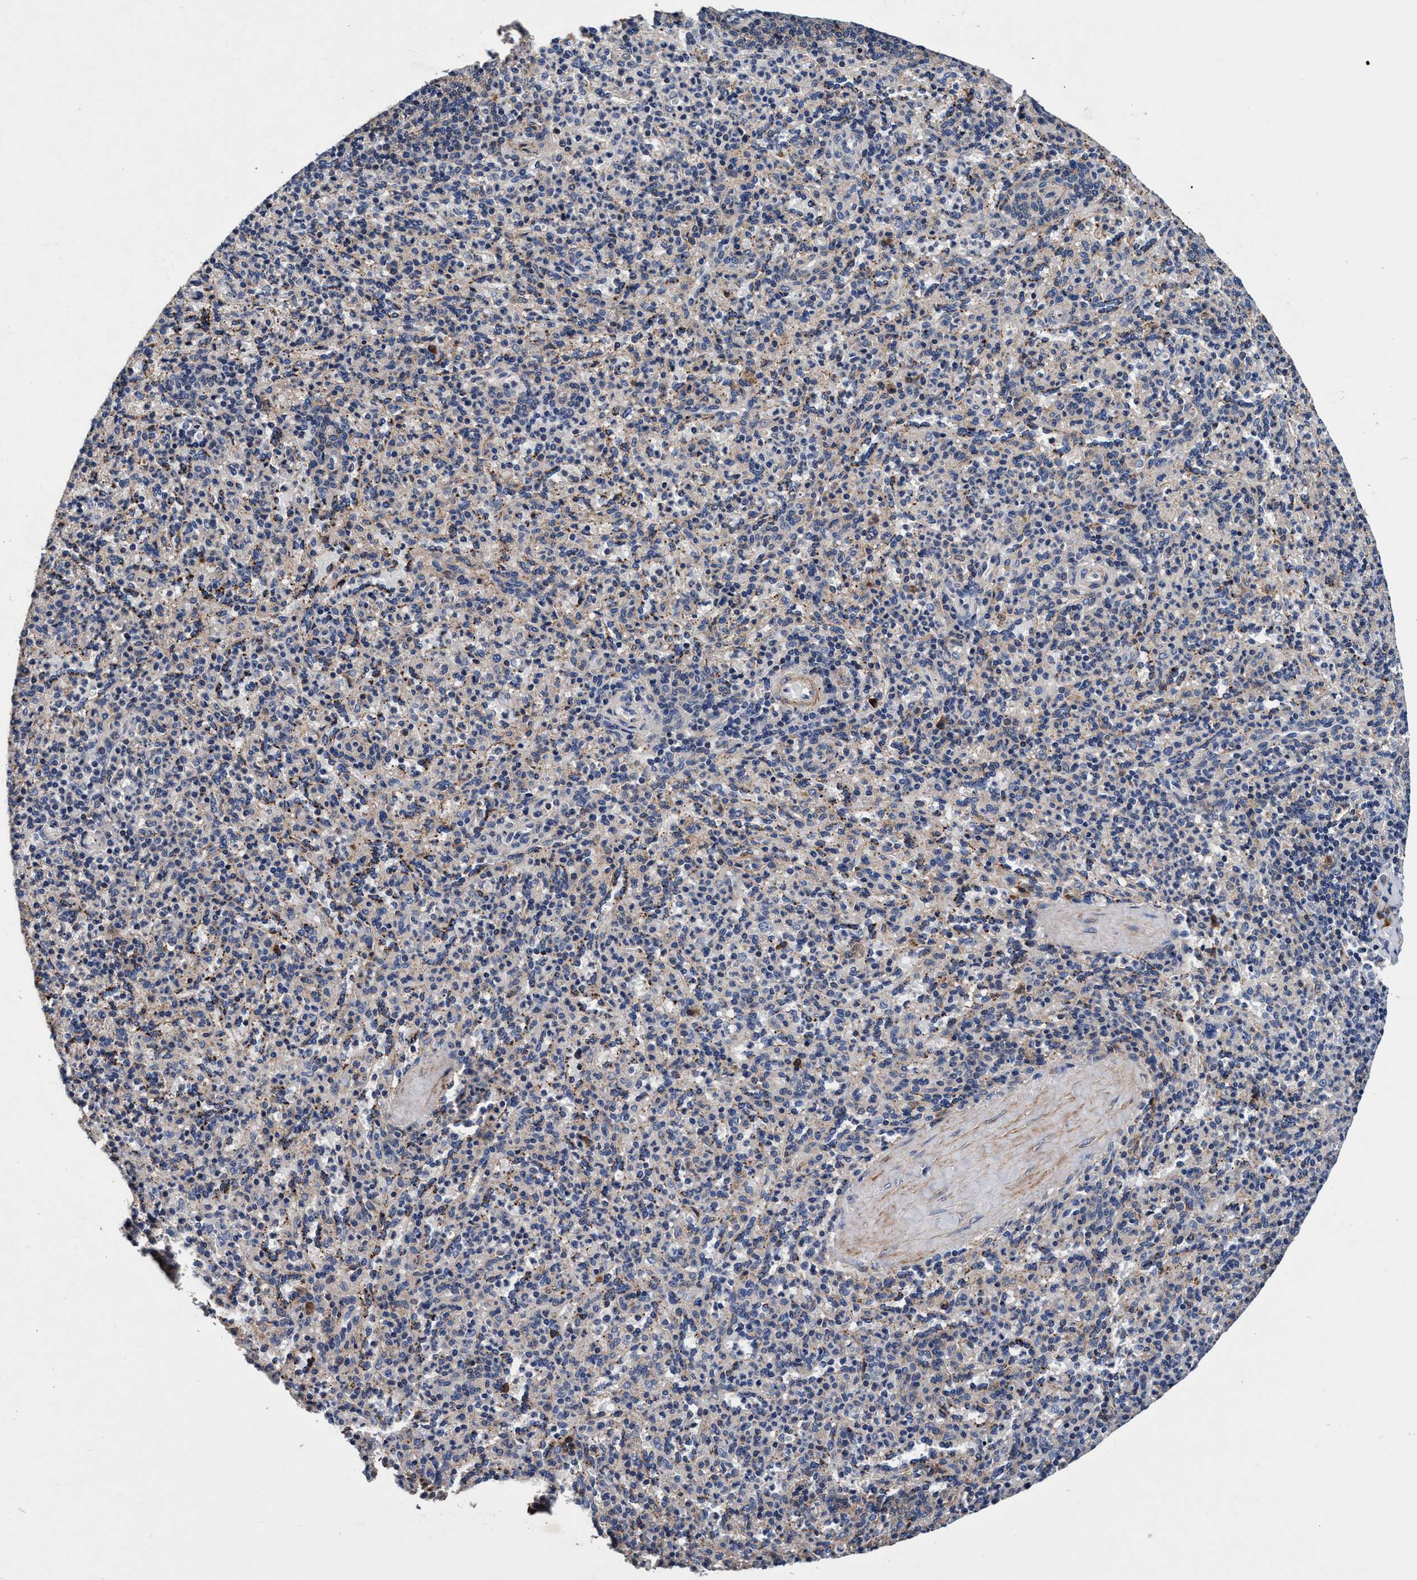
{"staining": {"intensity": "moderate", "quantity": "<25%", "location": "cytoplasmic/membranous"}, "tissue": "spleen", "cell_type": "Cells in red pulp", "image_type": "normal", "snomed": [{"axis": "morphology", "description": "Normal tissue, NOS"}, {"axis": "topography", "description": "Spleen"}], "caption": "Immunohistochemical staining of normal human spleen shows <25% levels of moderate cytoplasmic/membranous protein expression in approximately <25% of cells in red pulp. (DAB (3,3'-diaminobenzidine) IHC, brown staining for protein, blue staining for nuclei).", "gene": "RNF208", "patient": {"sex": "male", "age": 36}}